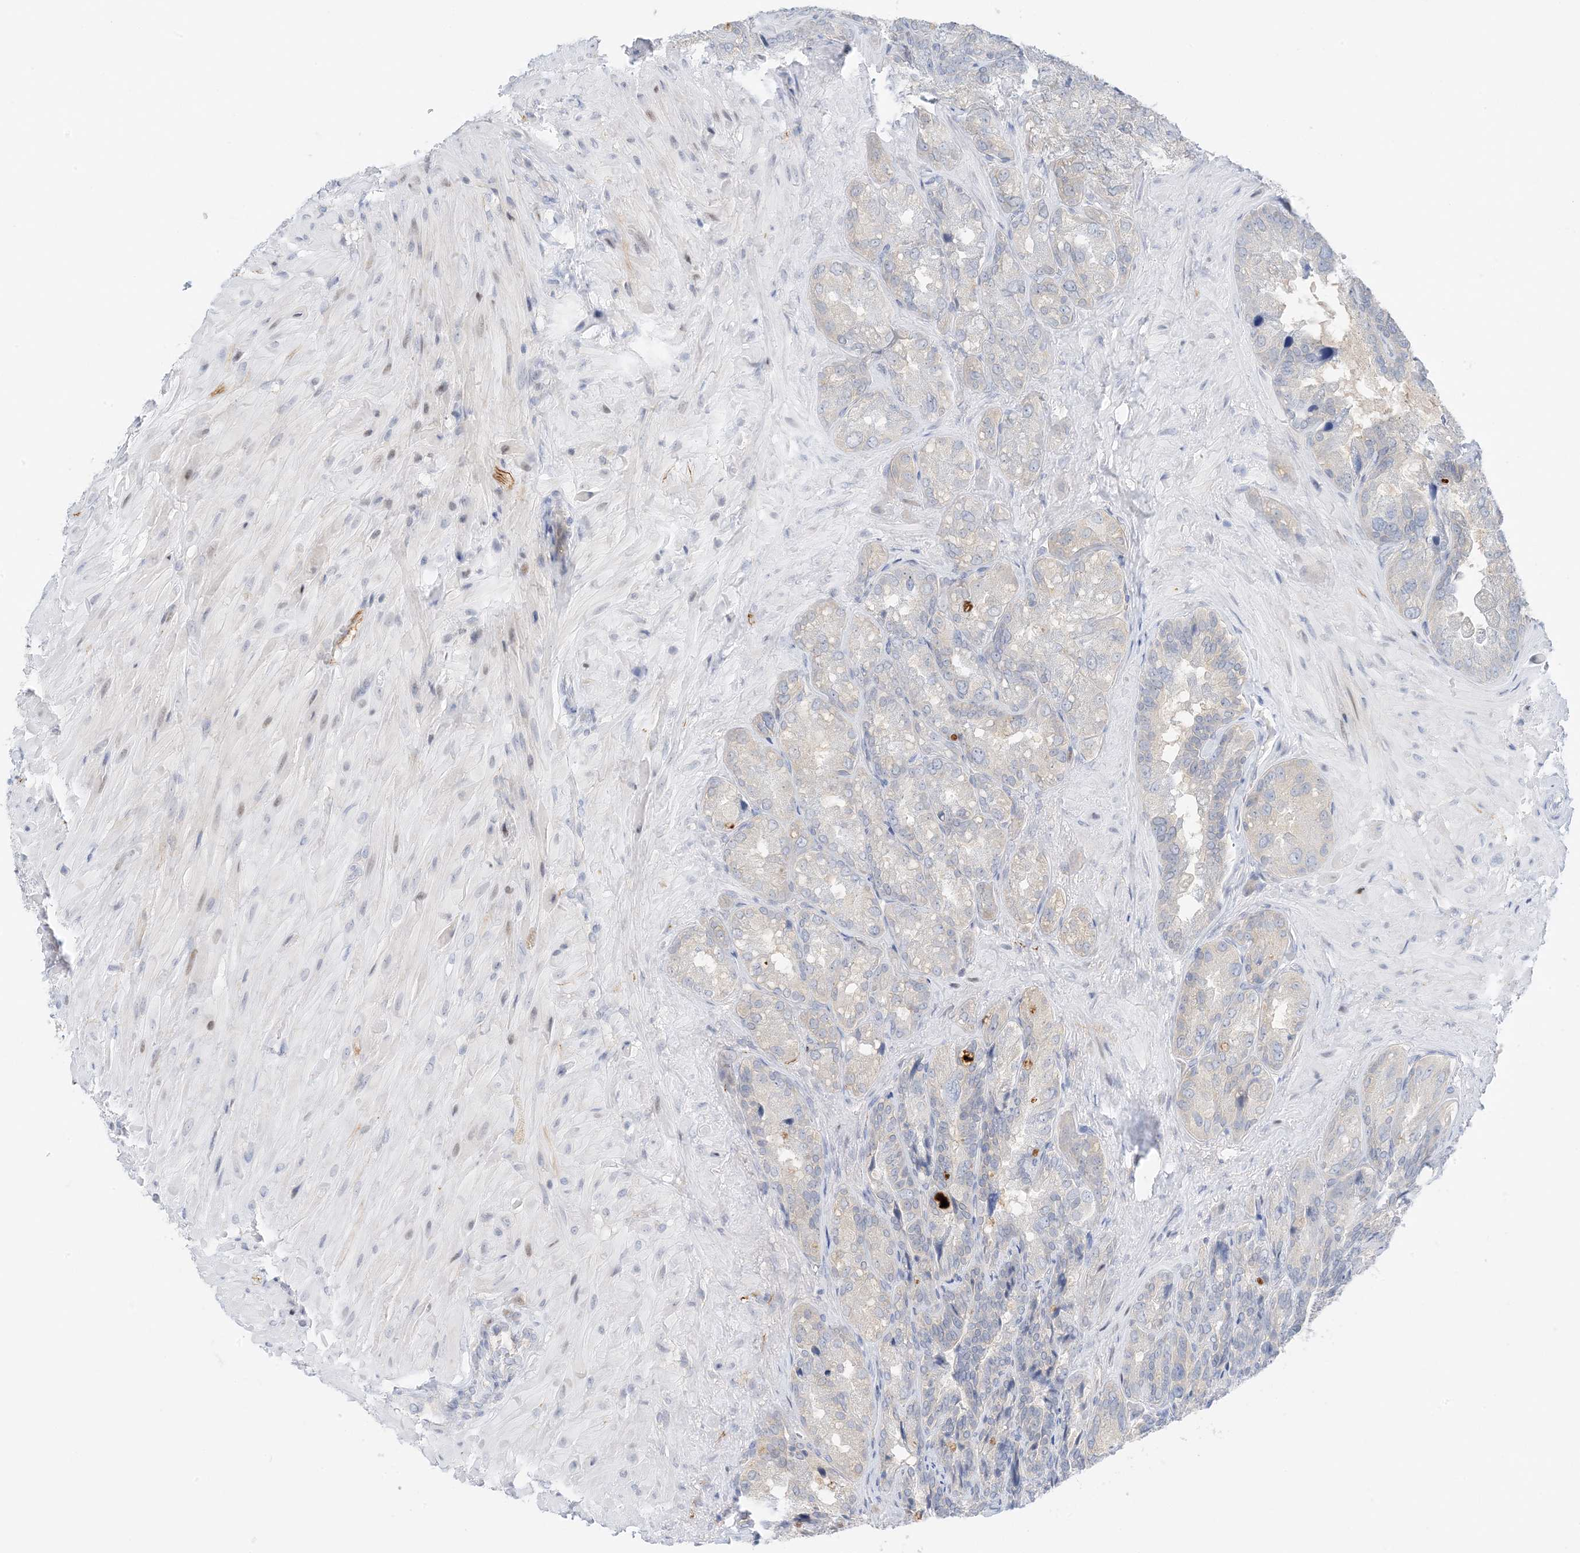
{"staining": {"intensity": "negative", "quantity": "none", "location": "none"}, "tissue": "seminal vesicle", "cell_type": "Glandular cells", "image_type": "normal", "snomed": [{"axis": "morphology", "description": "Normal tissue, NOS"}, {"axis": "topography", "description": "Seminal veicle"}, {"axis": "topography", "description": "Peripheral nerve tissue"}], "caption": "IHC histopathology image of normal human seminal vesicle stained for a protein (brown), which demonstrates no positivity in glandular cells.", "gene": "KIFBP", "patient": {"sex": "male", "age": 63}}